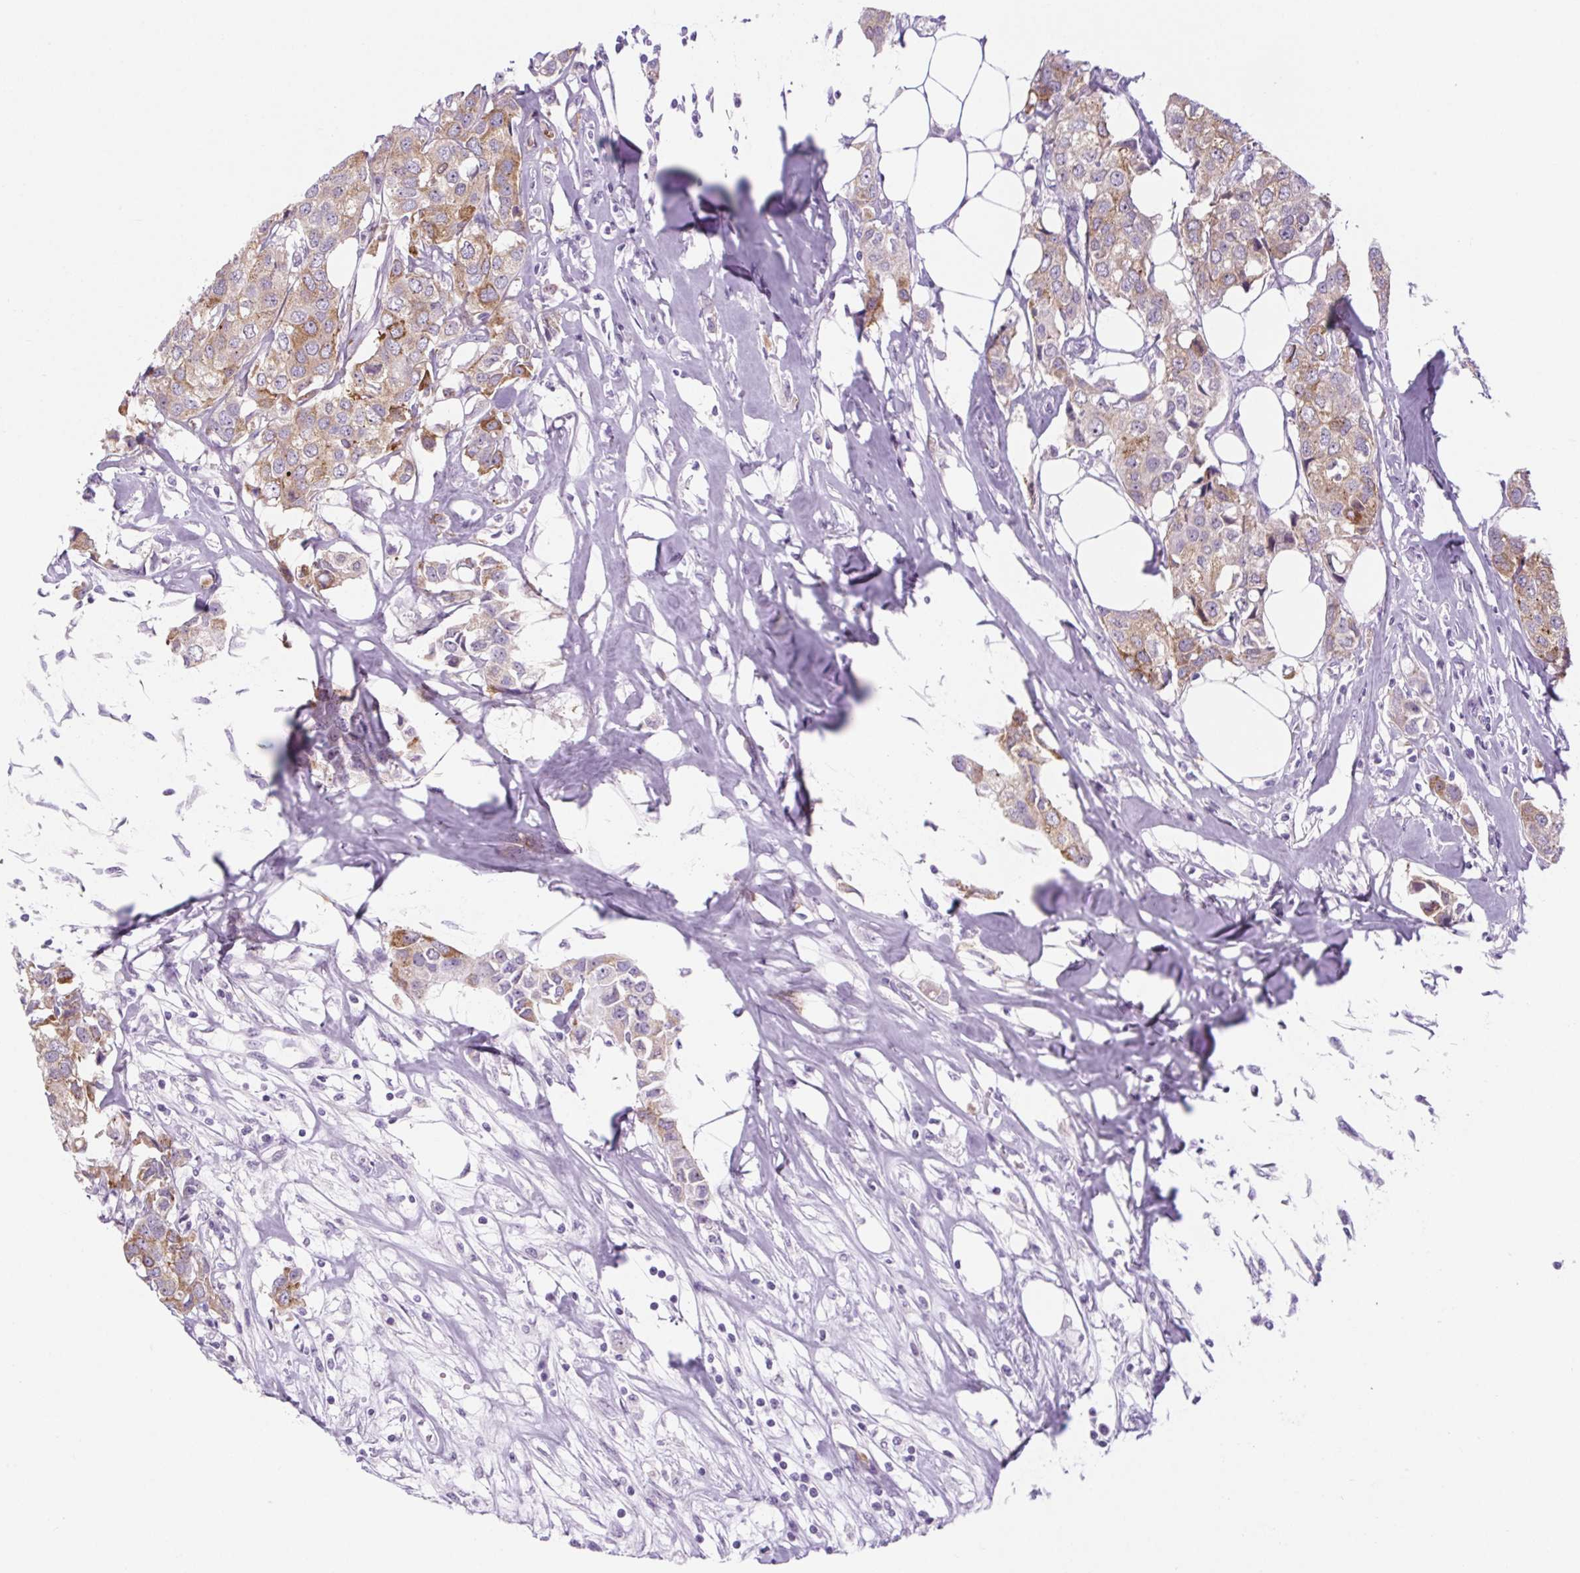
{"staining": {"intensity": "moderate", "quantity": "25%-75%", "location": "cytoplasmic/membranous"}, "tissue": "breast cancer", "cell_type": "Tumor cells", "image_type": "cancer", "snomed": [{"axis": "morphology", "description": "Duct carcinoma"}, {"axis": "topography", "description": "Breast"}], "caption": "Breast cancer (invasive ductal carcinoma) stained with a brown dye displays moderate cytoplasmic/membranous positive expression in approximately 25%-75% of tumor cells.", "gene": "BCAS1", "patient": {"sex": "female", "age": 80}}